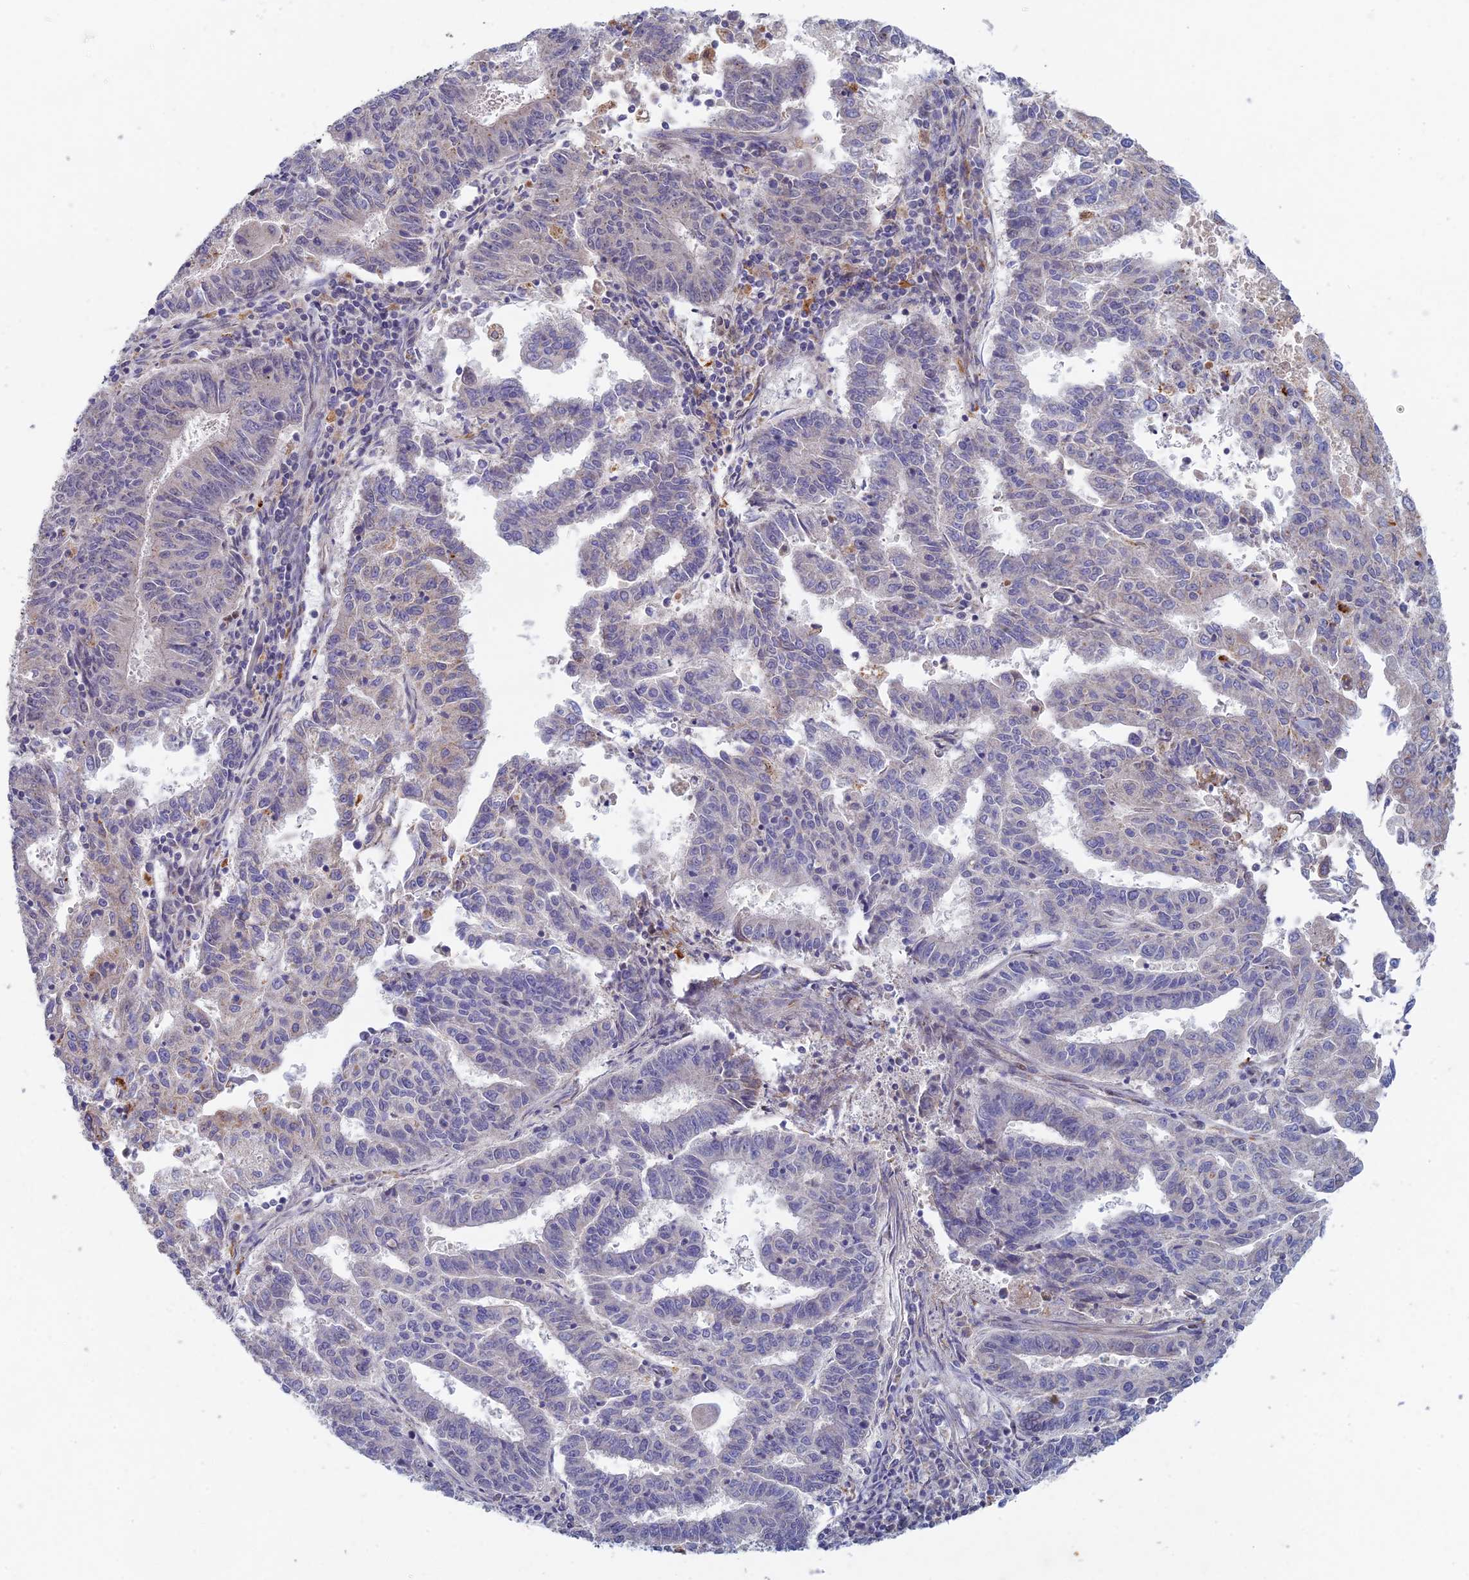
{"staining": {"intensity": "negative", "quantity": "none", "location": "none"}, "tissue": "endometrial cancer", "cell_type": "Tumor cells", "image_type": "cancer", "snomed": [{"axis": "morphology", "description": "Adenocarcinoma, NOS"}, {"axis": "topography", "description": "Endometrium"}], "caption": "Immunohistochemical staining of human endometrial cancer (adenocarcinoma) demonstrates no significant expression in tumor cells.", "gene": "FOXS1", "patient": {"sex": "female", "age": 59}}